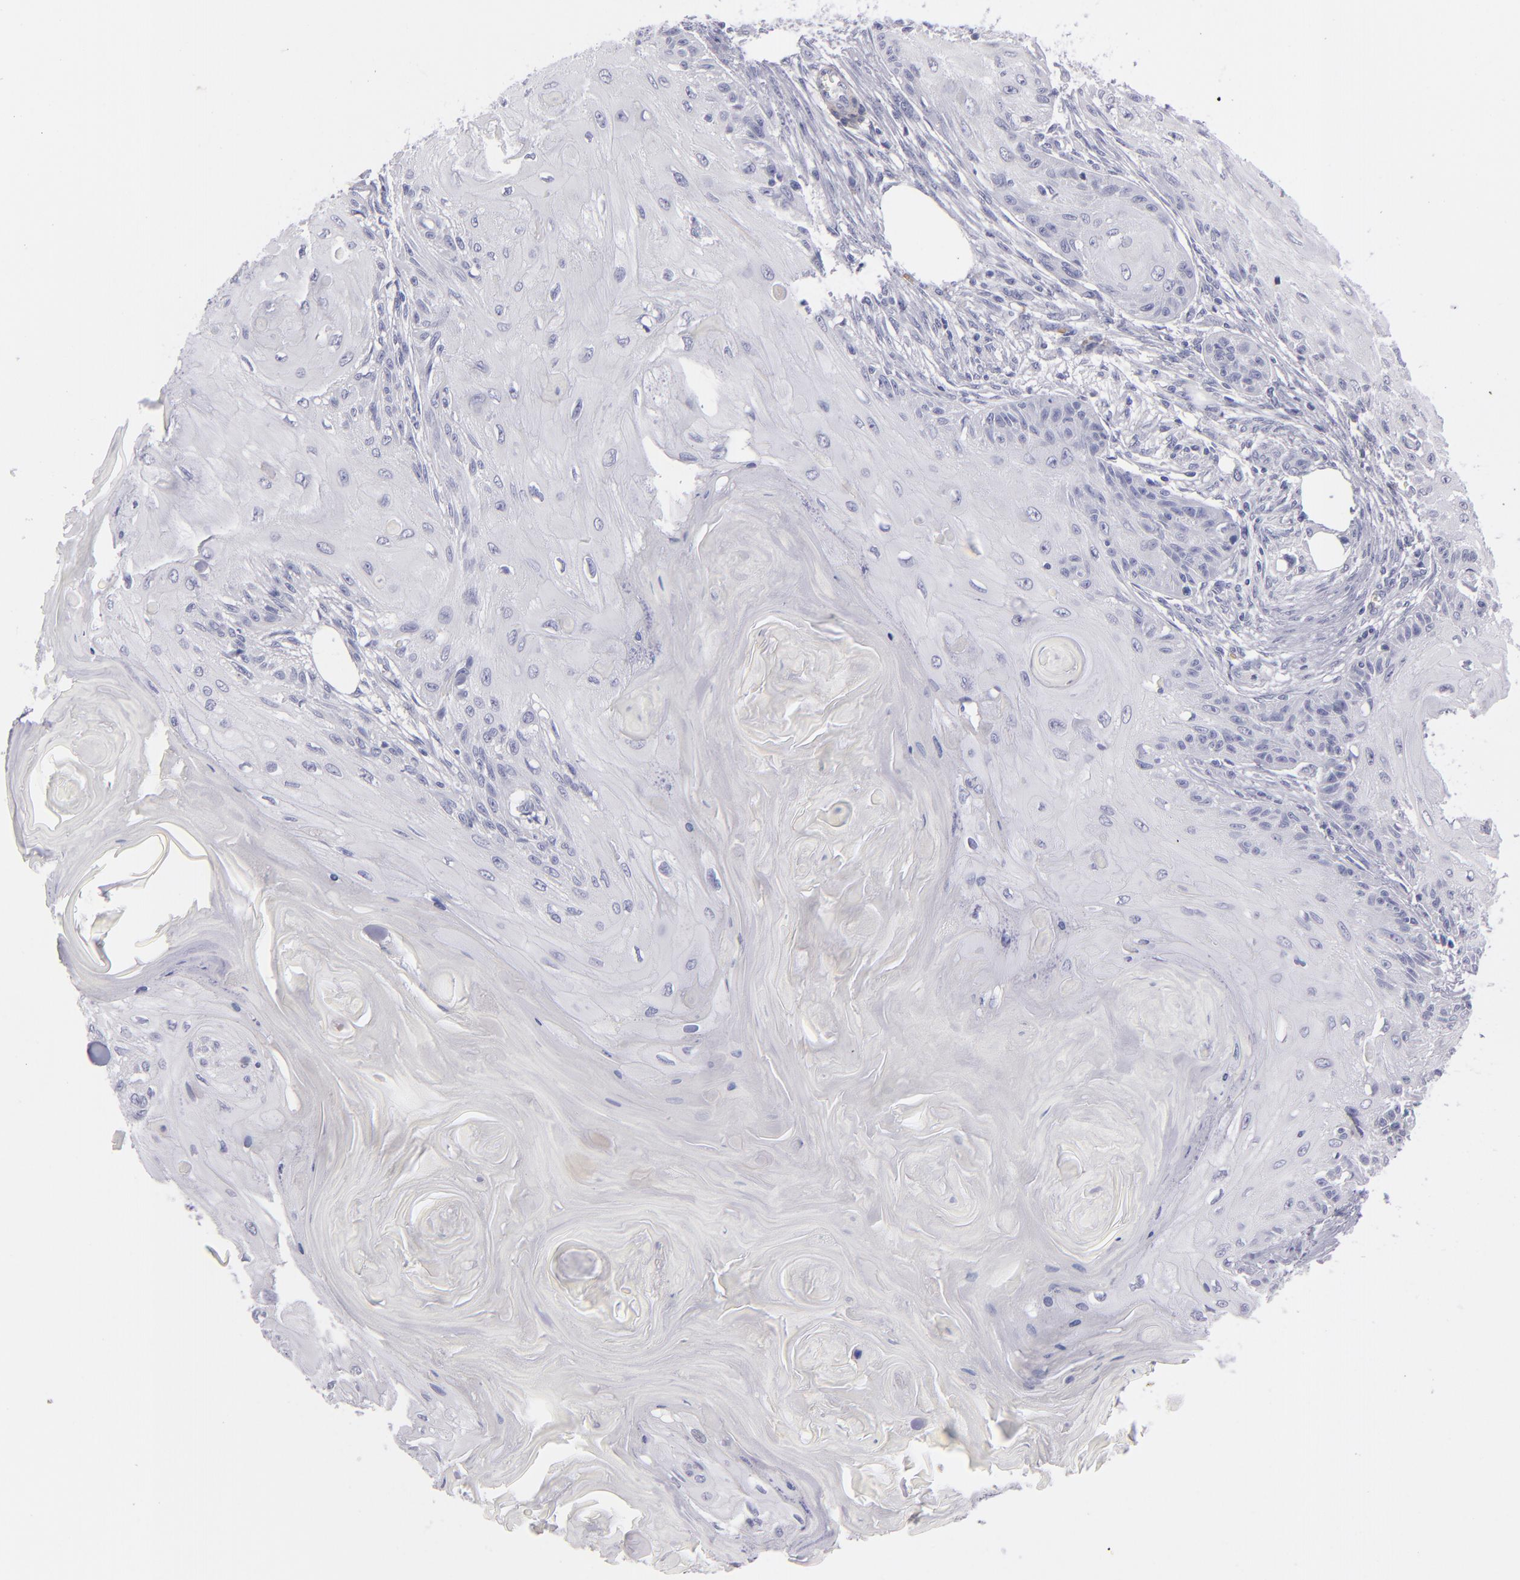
{"staining": {"intensity": "negative", "quantity": "none", "location": "none"}, "tissue": "skin cancer", "cell_type": "Tumor cells", "image_type": "cancer", "snomed": [{"axis": "morphology", "description": "Squamous cell carcinoma, NOS"}, {"axis": "topography", "description": "Skin"}], "caption": "The IHC image has no significant expression in tumor cells of skin cancer tissue. (Stains: DAB immunohistochemistry with hematoxylin counter stain, Microscopy: brightfield microscopy at high magnification).", "gene": "MYH11", "patient": {"sex": "female", "age": 88}}